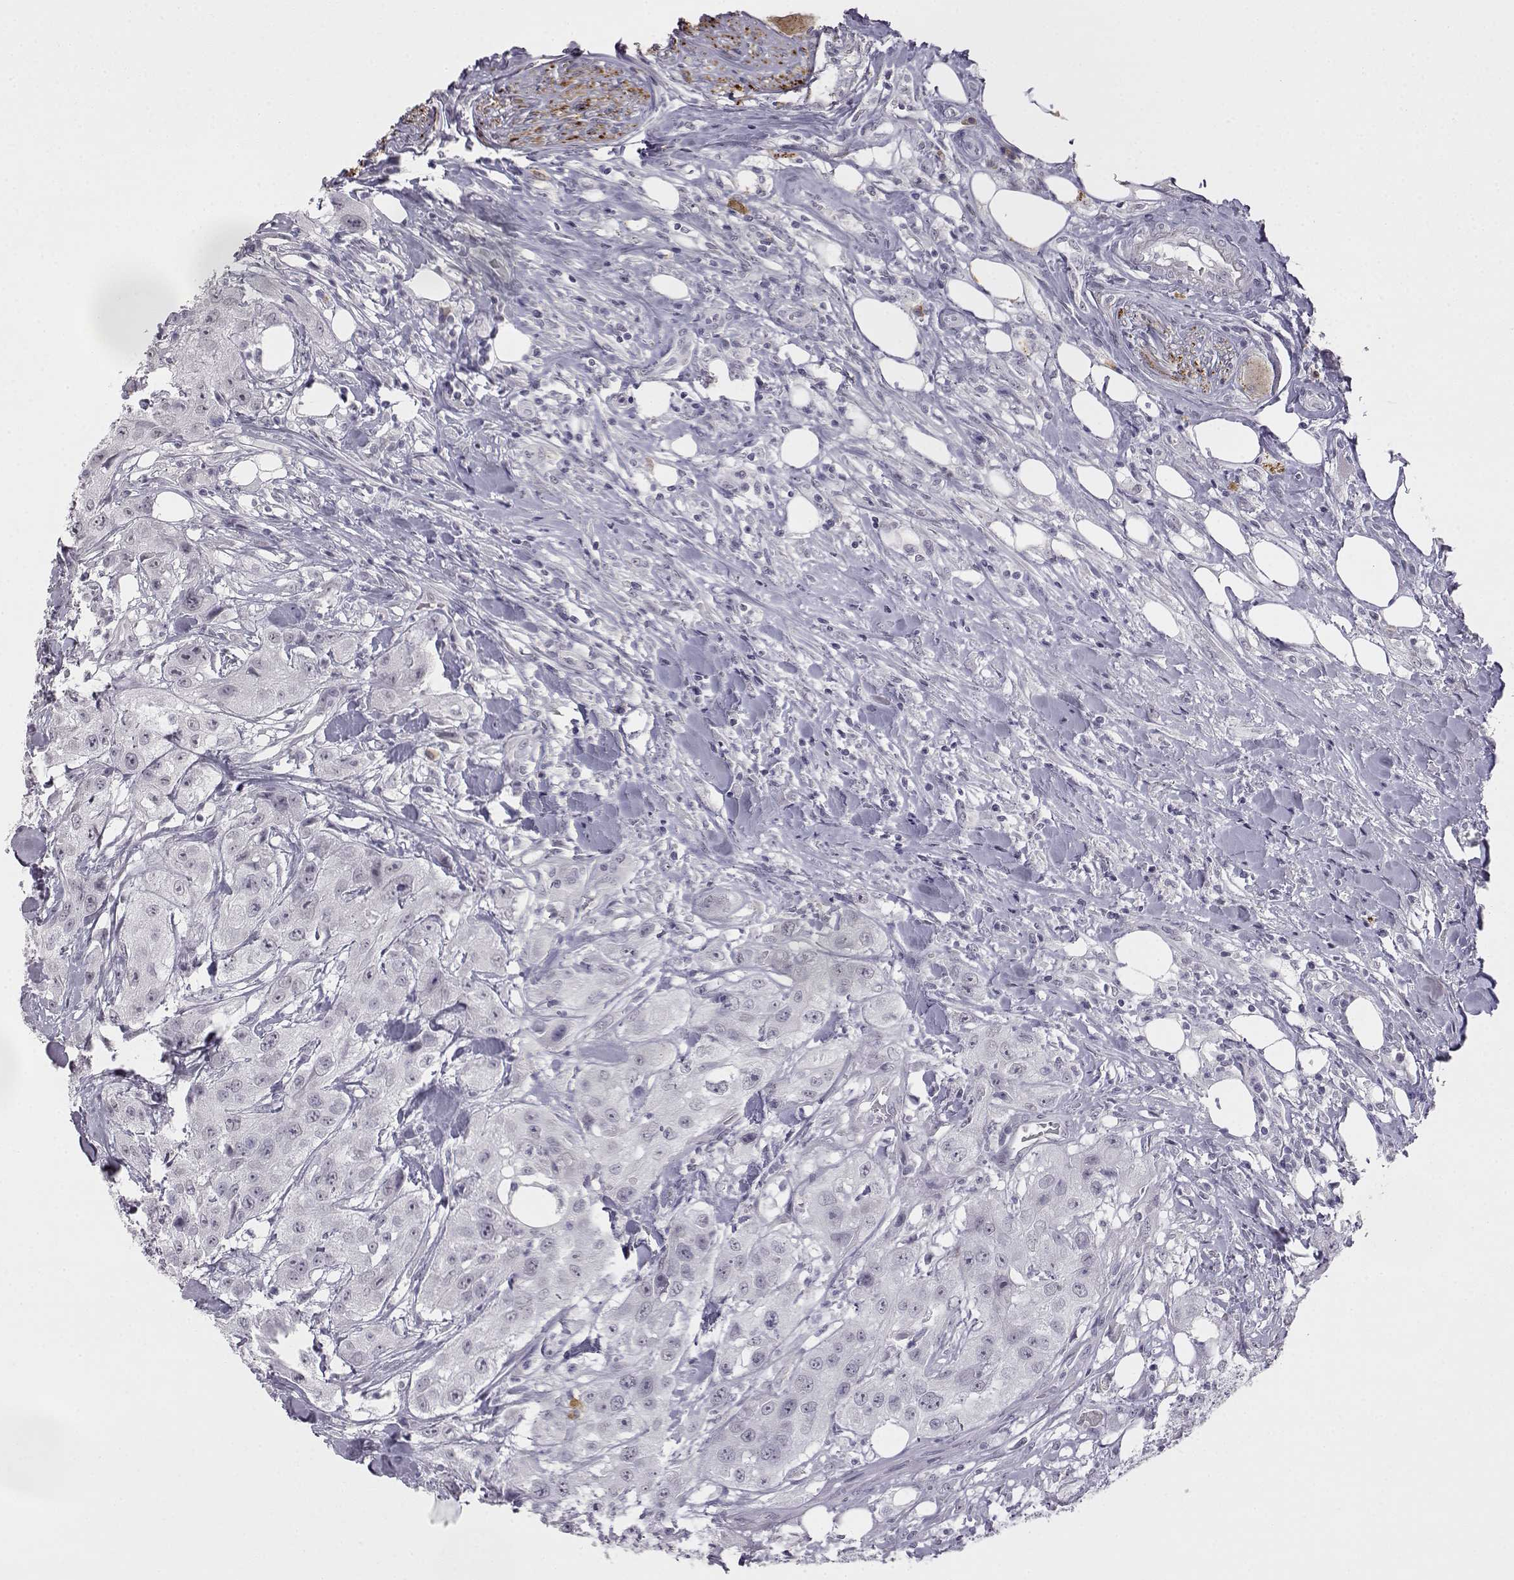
{"staining": {"intensity": "negative", "quantity": "none", "location": "none"}, "tissue": "urothelial cancer", "cell_type": "Tumor cells", "image_type": "cancer", "snomed": [{"axis": "morphology", "description": "Urothelial carcinoma, High grade"}, {"axis": "topography", "description": "Urinary bladder"}], "caption": "The immunohistochemistry histopathology image has no significant staining in tumor cells of urothelial carcinoma (high-grade) tissue.", "gene": "VGF", "patient": {"sex": "male", "age": 79}}